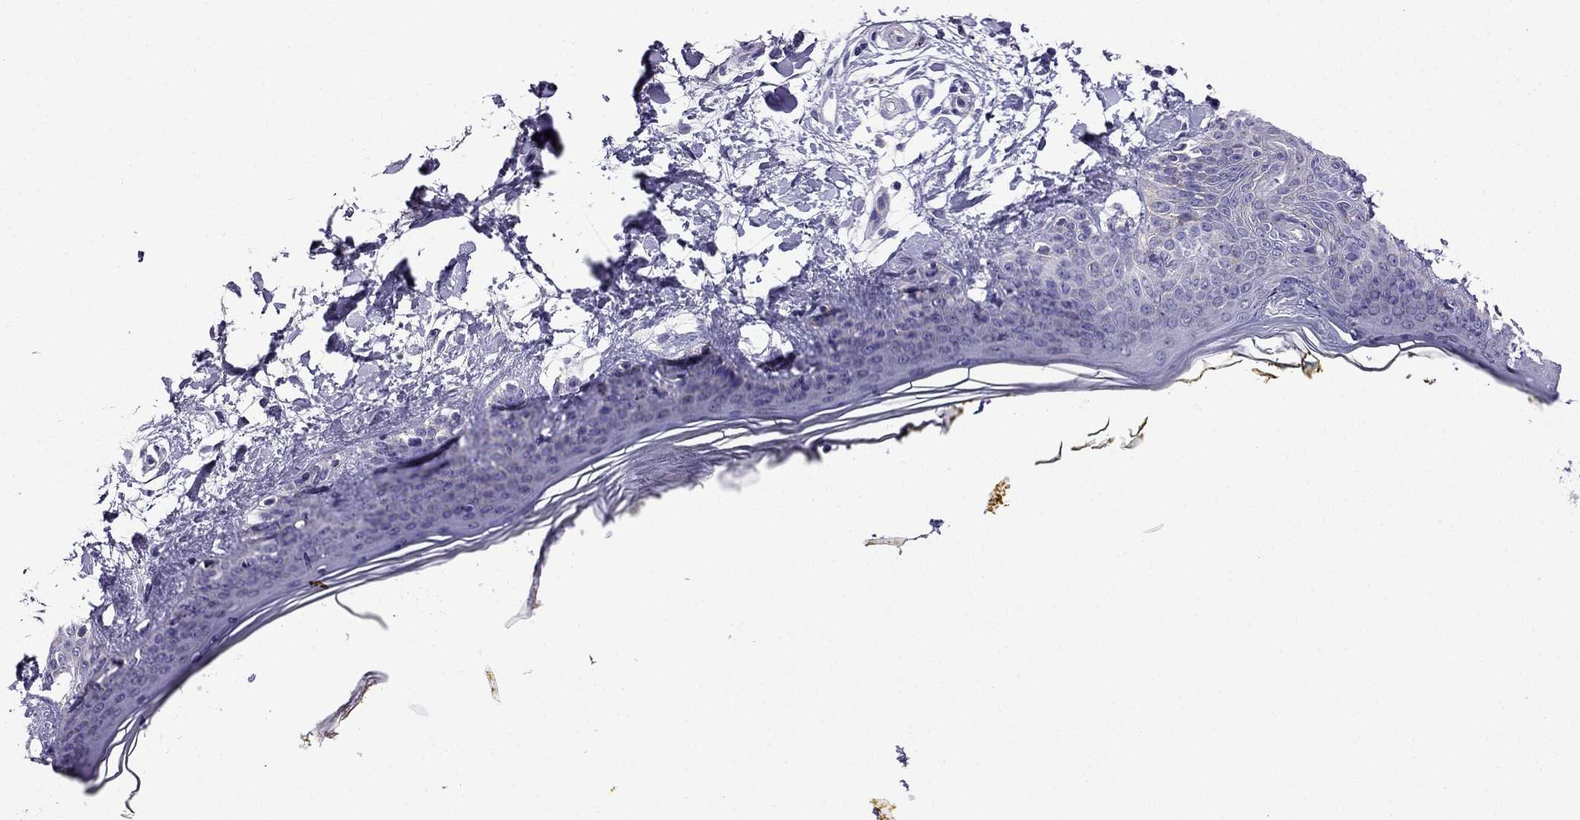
{"staining": {"intensity": "negative", "quantity": "none", "location": "none"}, "tissue": "skin", "cell_type": "Fibroblasts", "image_type": "normal", "snomed": [{"axis": "morphology", "description": "Normal tissue, NOS"}, {"axis": "topography", "description": "Skin"}], "caption": "This is an IHC histopathology image of unremarkable skin. There is no staining in fibroblasts.", "gene": "KIF5A", "patient": {"sex": "female", "age": 34}}